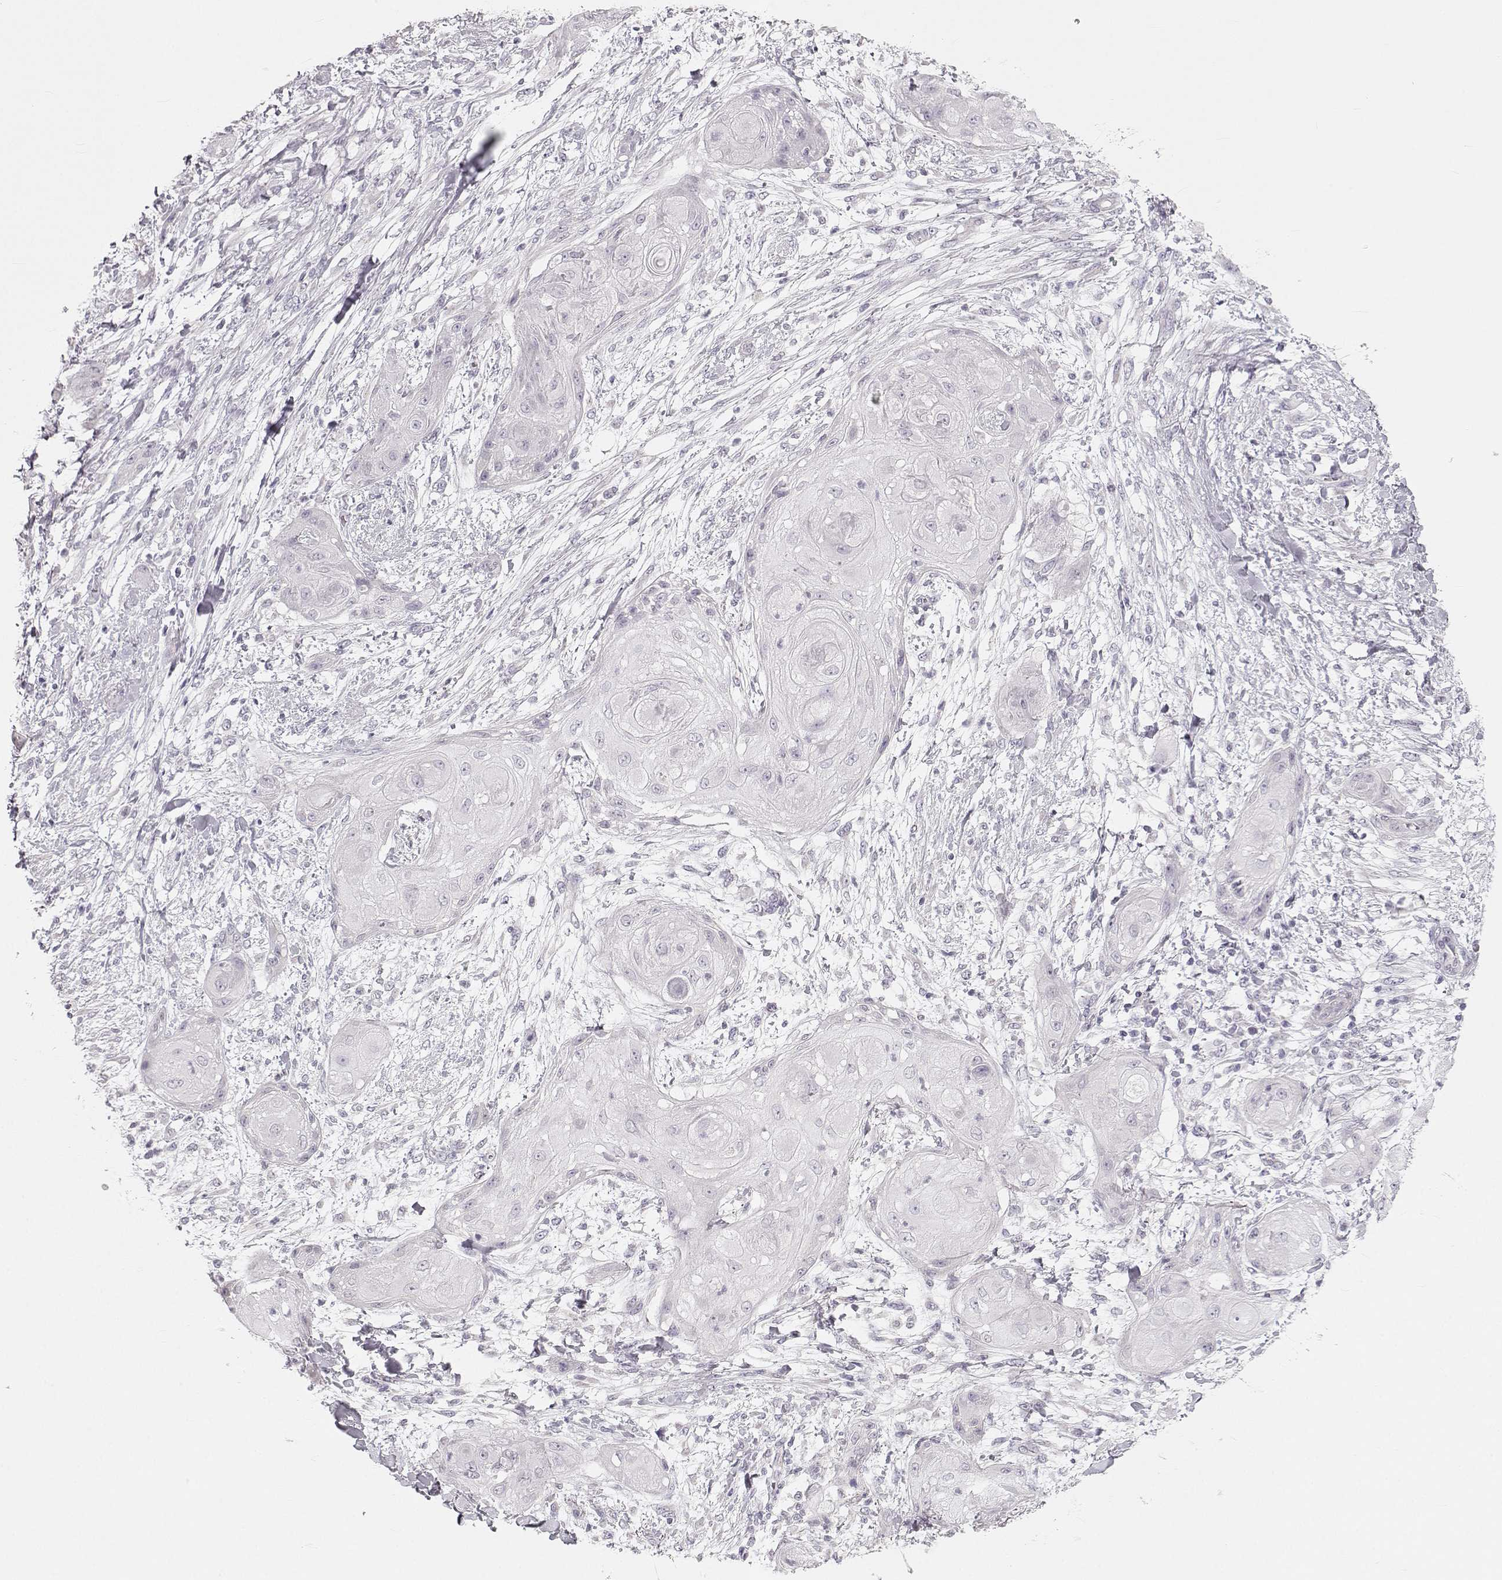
{"staining": {"intensity": "negative", "quantity": "none", "location": "none"}, "tissue": "skin cancer", "cell_type": "Tumor cells", "image_type": "cancer", "snomed": [{"axis": "morphology", "description": "Squamous cell carcinoma, NOS"}, {"axis": "topography", "description": "Skin"}], "caption": "Micrograph shows no protein expression in tumor cells of skin cancer tissue. Nuclei are stained in blue.", "gene": "OIP5", "patient": {"sex": "male", "age": 62}}